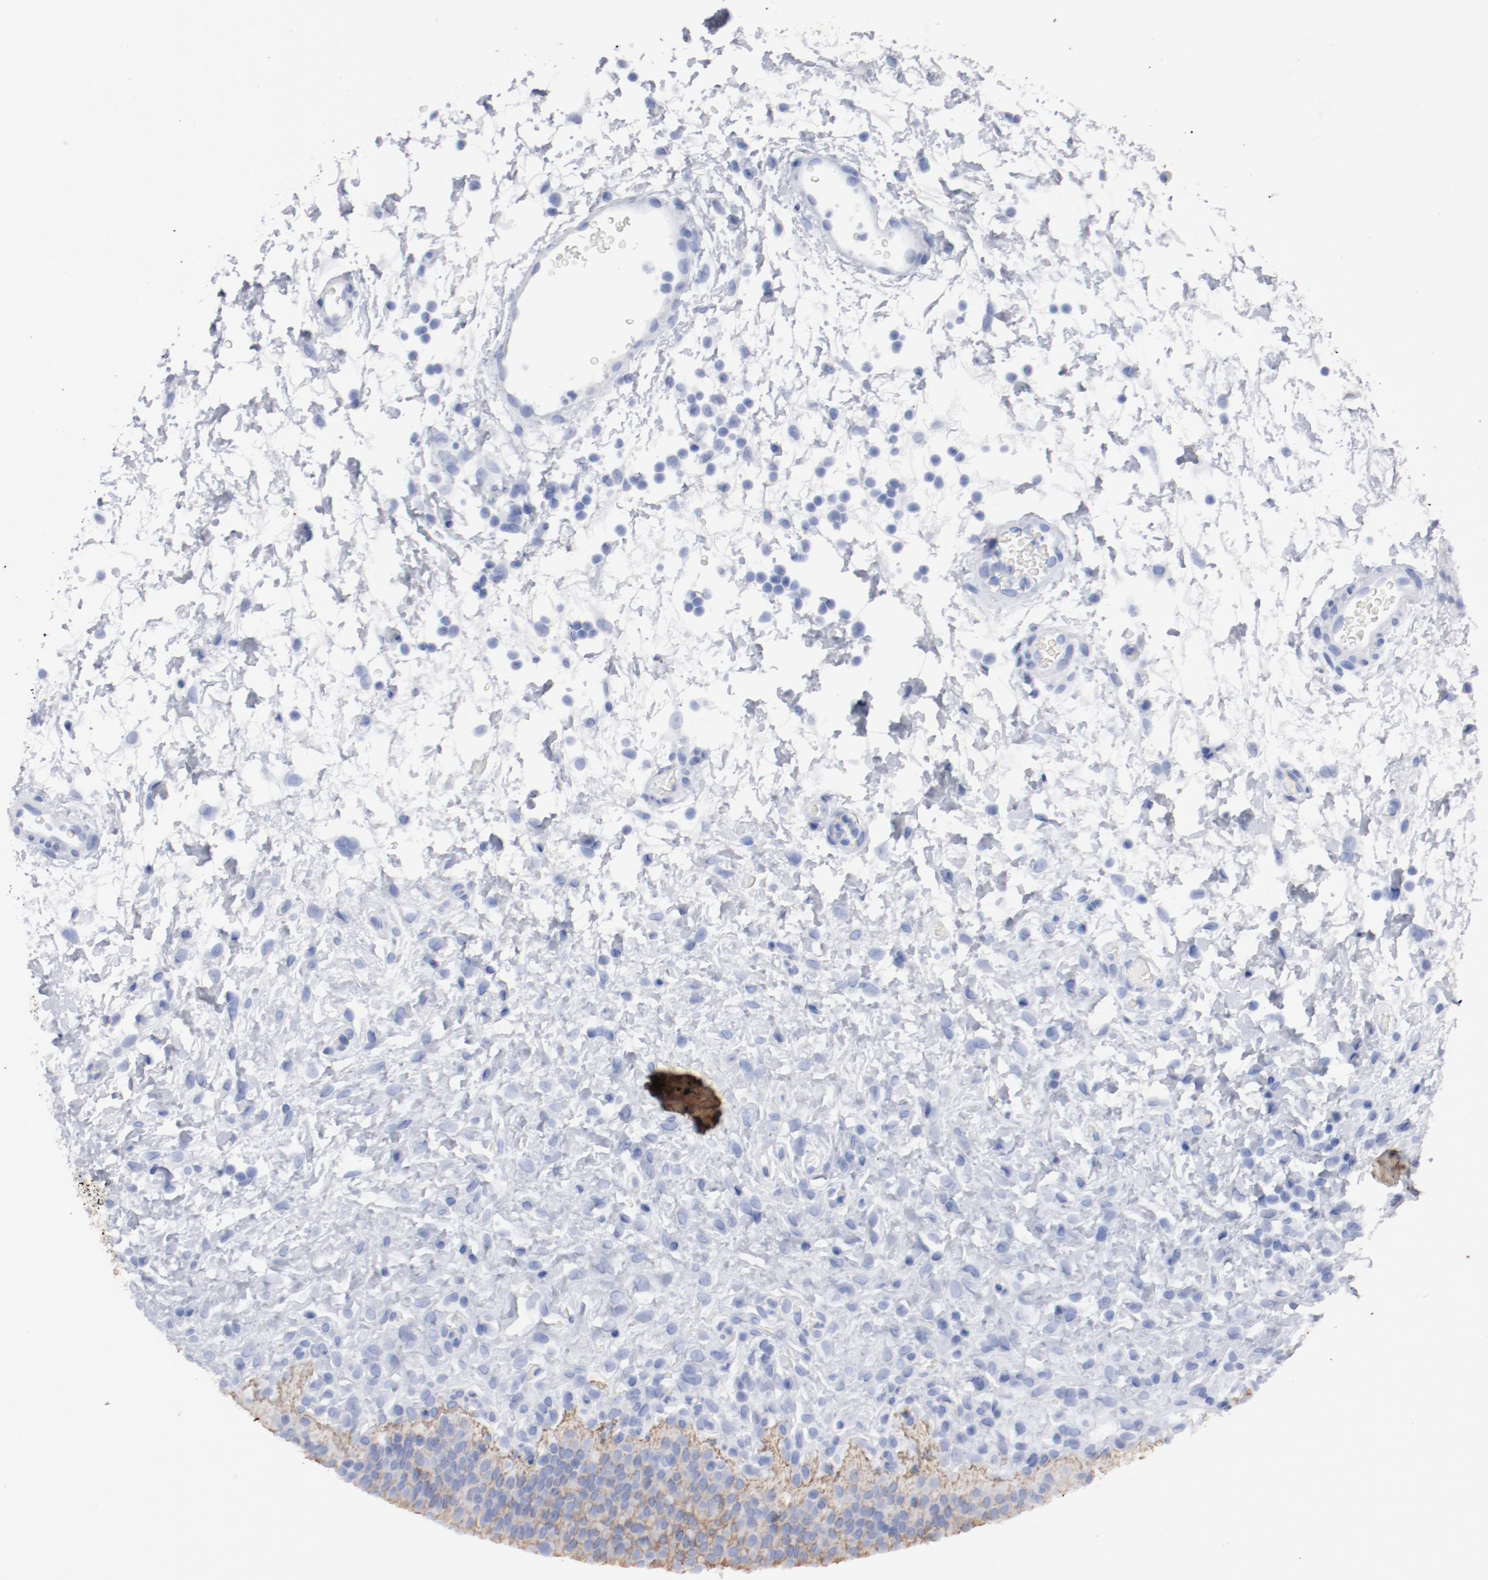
{"staining": {"intensity": "strong", "quantity": ">75%", "location": "cytoplasmic/membranous"}, "tissue": "urinary bladder", "cell_type": "Urothelial cells", "image_type": "normal", "snomed": [{"axis": "morphology", "description": "Normal tissue, NOS"}, {"axis": "topography", "description": "Urinary bladder"}], "caption": "Immunohistochemistry (IHC) (DAB (3,3'-diaminobenzidine)) staining of unremarkable urinary bladder displays strong cytoplasmic/membranous protein expression in approximately >75% of urothelial cells. (brown staining indicates protein expression, while blue staining denotes nuclei).", "gene": "TSPAN6", "patient": {"sex": "male", "age": 51}}